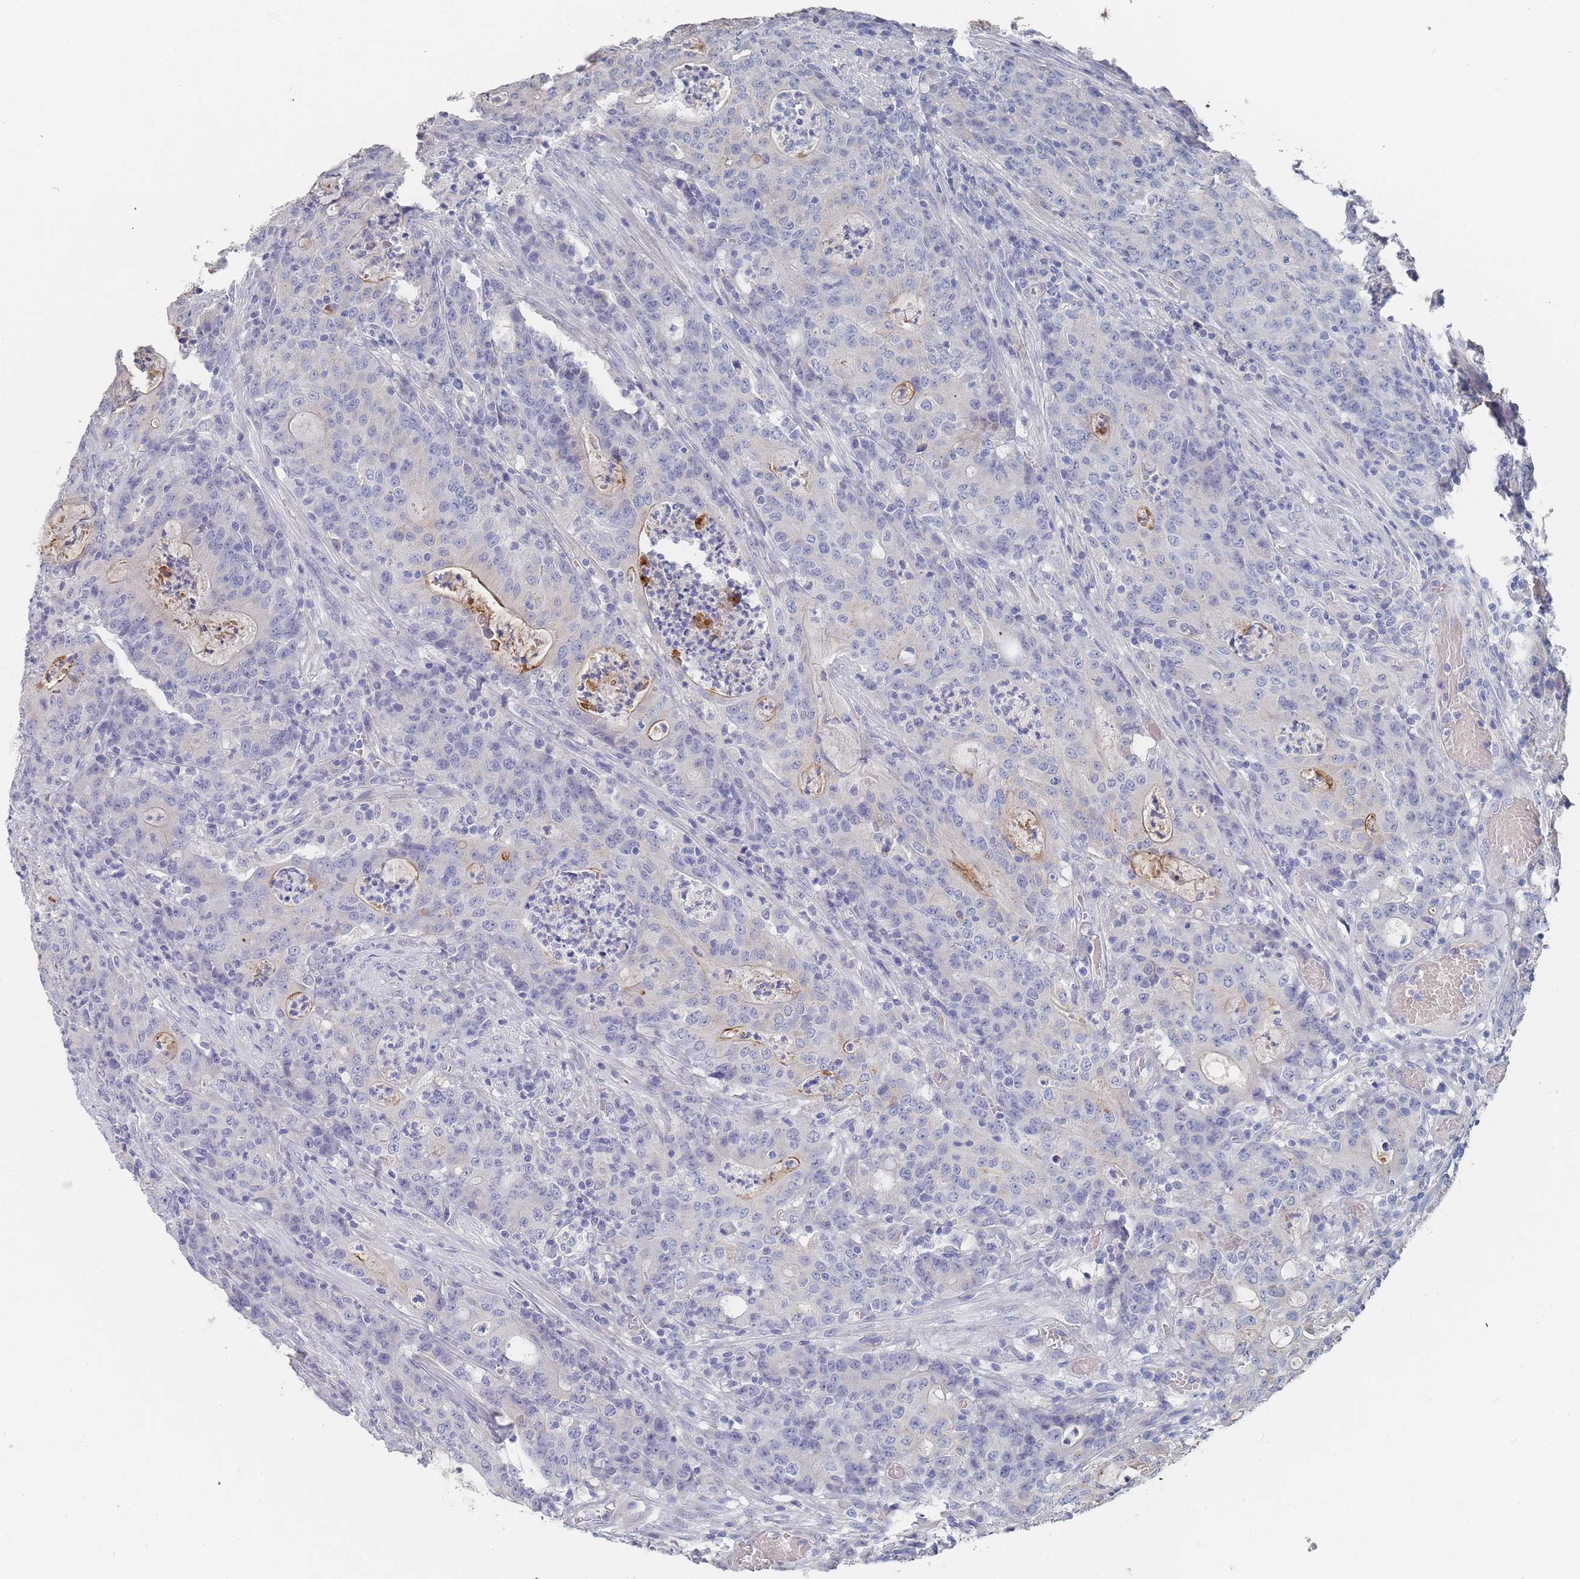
{"staining": {"intensity": "negative", "quantity": "none", "location": "none"}, "tissue": "colorectal cancer", "cell_type": "Tumor cells", "image_type": "cancer", "snomed": [{"axis": "morphology", "description": "Adenocarcinoma, NOS"}, {"axis": "topography", "description": "Colon"}], "caption": "This is an IHC micrograph of colorectal cancer. There is no positivity in tumor cells.", "gene": "ACAD11", "patient": {"sex": "male", "age": 83}}